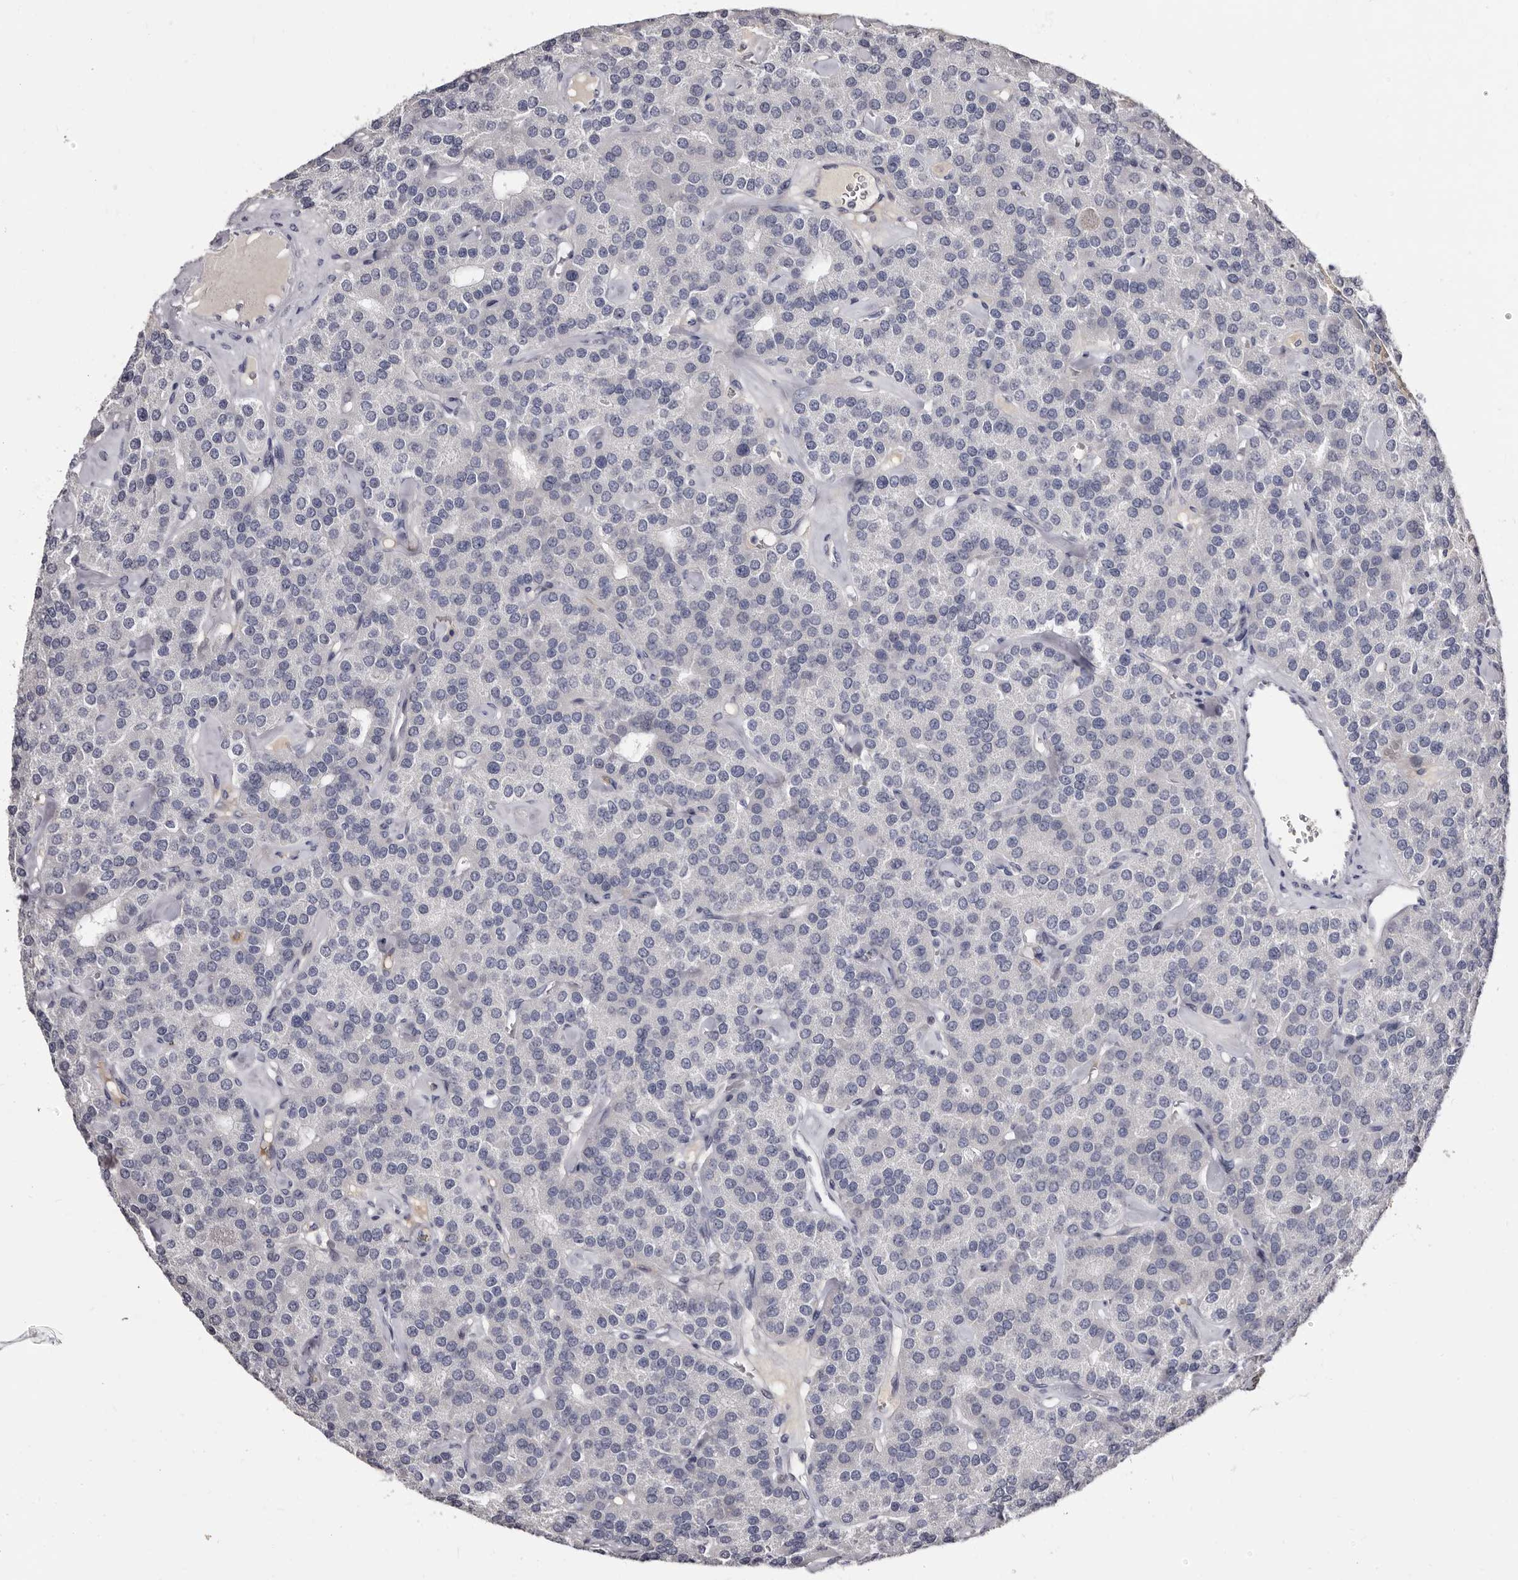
{"staining": {"intensity": "negative", "quantity": "none", "location": "none"}, "tissue": "parathyroid gland", "cell_type": "Glandular cells", "image_type": "normal", "snomed": [{"axis": "morphology", "description": "Normal tissue, NOS"}, {"axis": "morphology", "description": "Adenoma, NOS"}, {"axis": "topography", "description": "Parathyroid gland"}], "caption": "A photomicrograph of human parathyroid gland is negative for staining in glandular cells. Nuclei are stained in blue.", "gene": "TBC1D22B", "patient": {"sex": "female", "age": 86}}